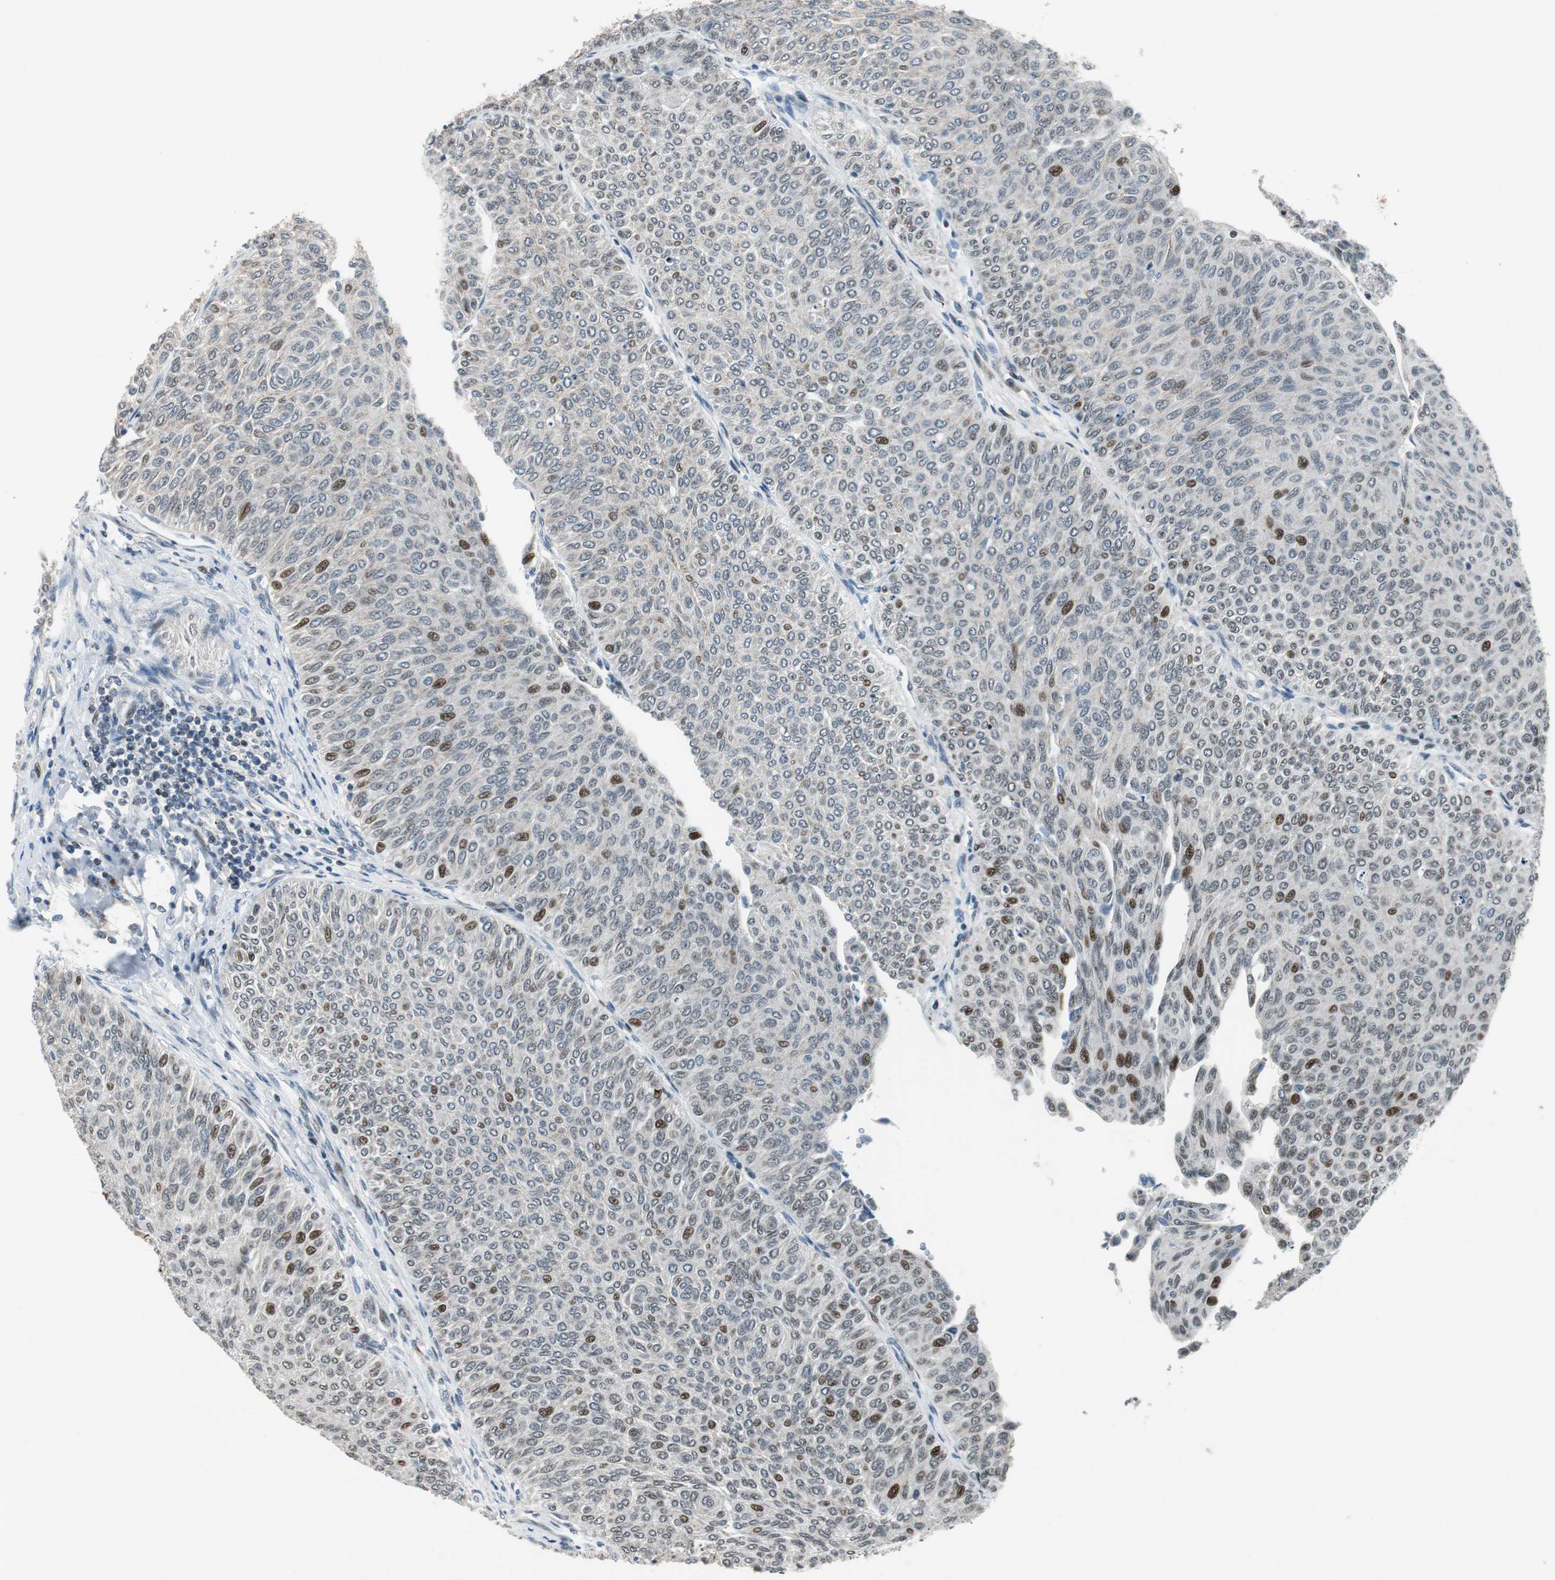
{"staining": {"intensity": "strong", "quantity": "<25%", "location": "nuclear"}, "tissue": "urothelial cancer", "cell_type": "Tumor cells", "image_type": "cancer", "snomed": [{"axis": "morphology", "description": "Urothelial carcinoma, Low grade"}, {"axis": "topography", "description": "Urinary bladder"}], "caption": "Tumor cells display medium levels of strong nuclear expression in about <25% of cells in urothelial carcinoma (low-grade).", "gene": "AJUBA", "patient": {"sex": "male", "age": 78}}